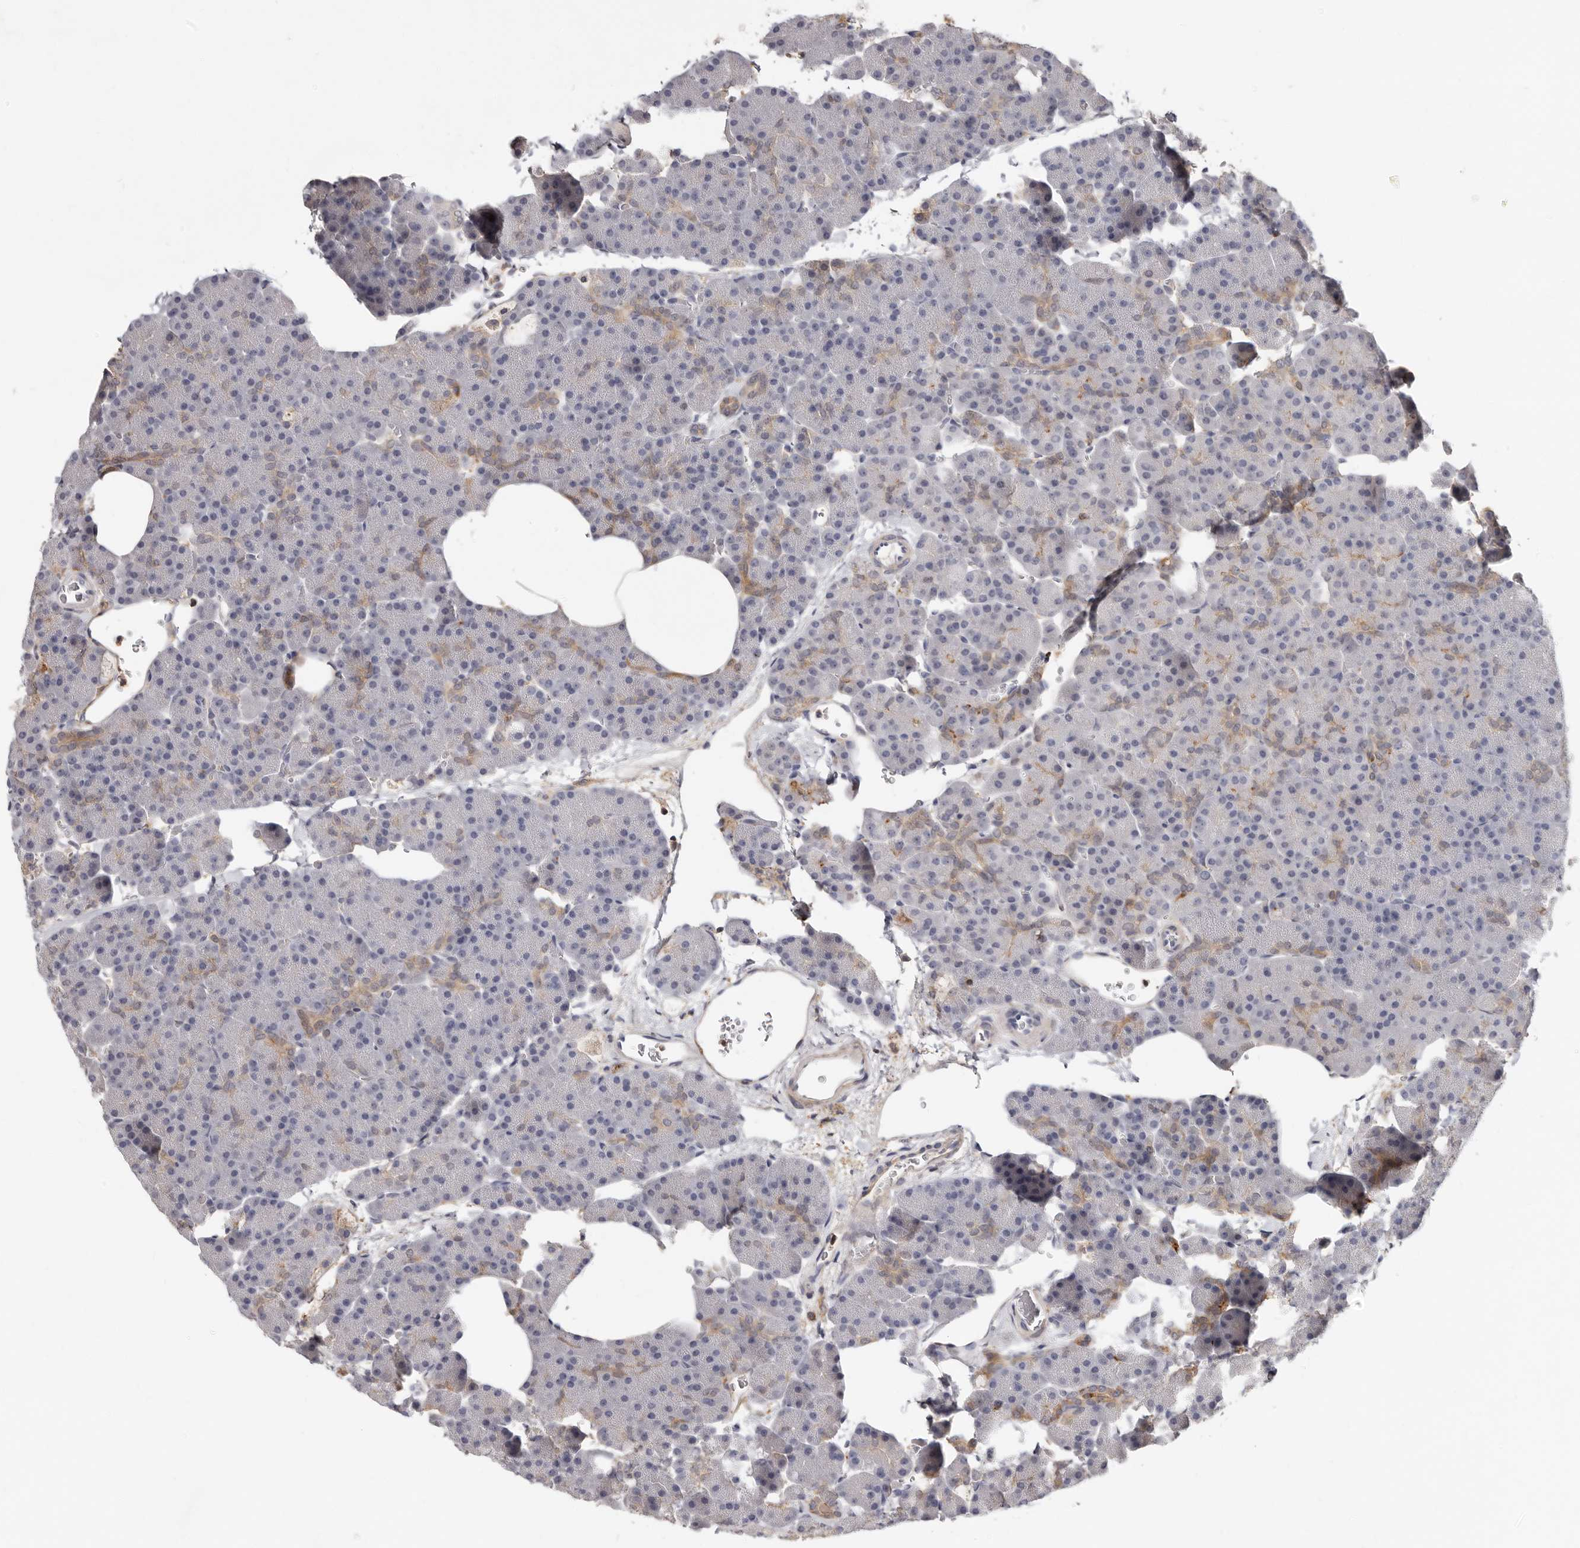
{"staining": {"intensity": "moderate", "quantity": "<25%", "location": "cytoplasmic/membranous"}, "tissue": "pancreas", "cell_type": "Exocrine glandular cells", "image_type": "normal", "snomed": [{"axis": "morphology", "description": "Normal tissue, NOS"}, {"axis": "morphology", "description": "Carcinoid, malignant, NOS"}, {"axis": "topography", "description": "Pancreas"}], "caption": "High-power microscopy captured an IHC histopathology image of unremarkable pancreas, revealing moderate cytoplasmic/membranous staining in approximately <25% of exocrine glandular cells. The staining is performed using DAB brown chromogen to label protein expression. The nuclei are counter-stained blue using hematoxylin.", "gene": "KIF26B", "patient": {"sex": "female", "age": 35}}